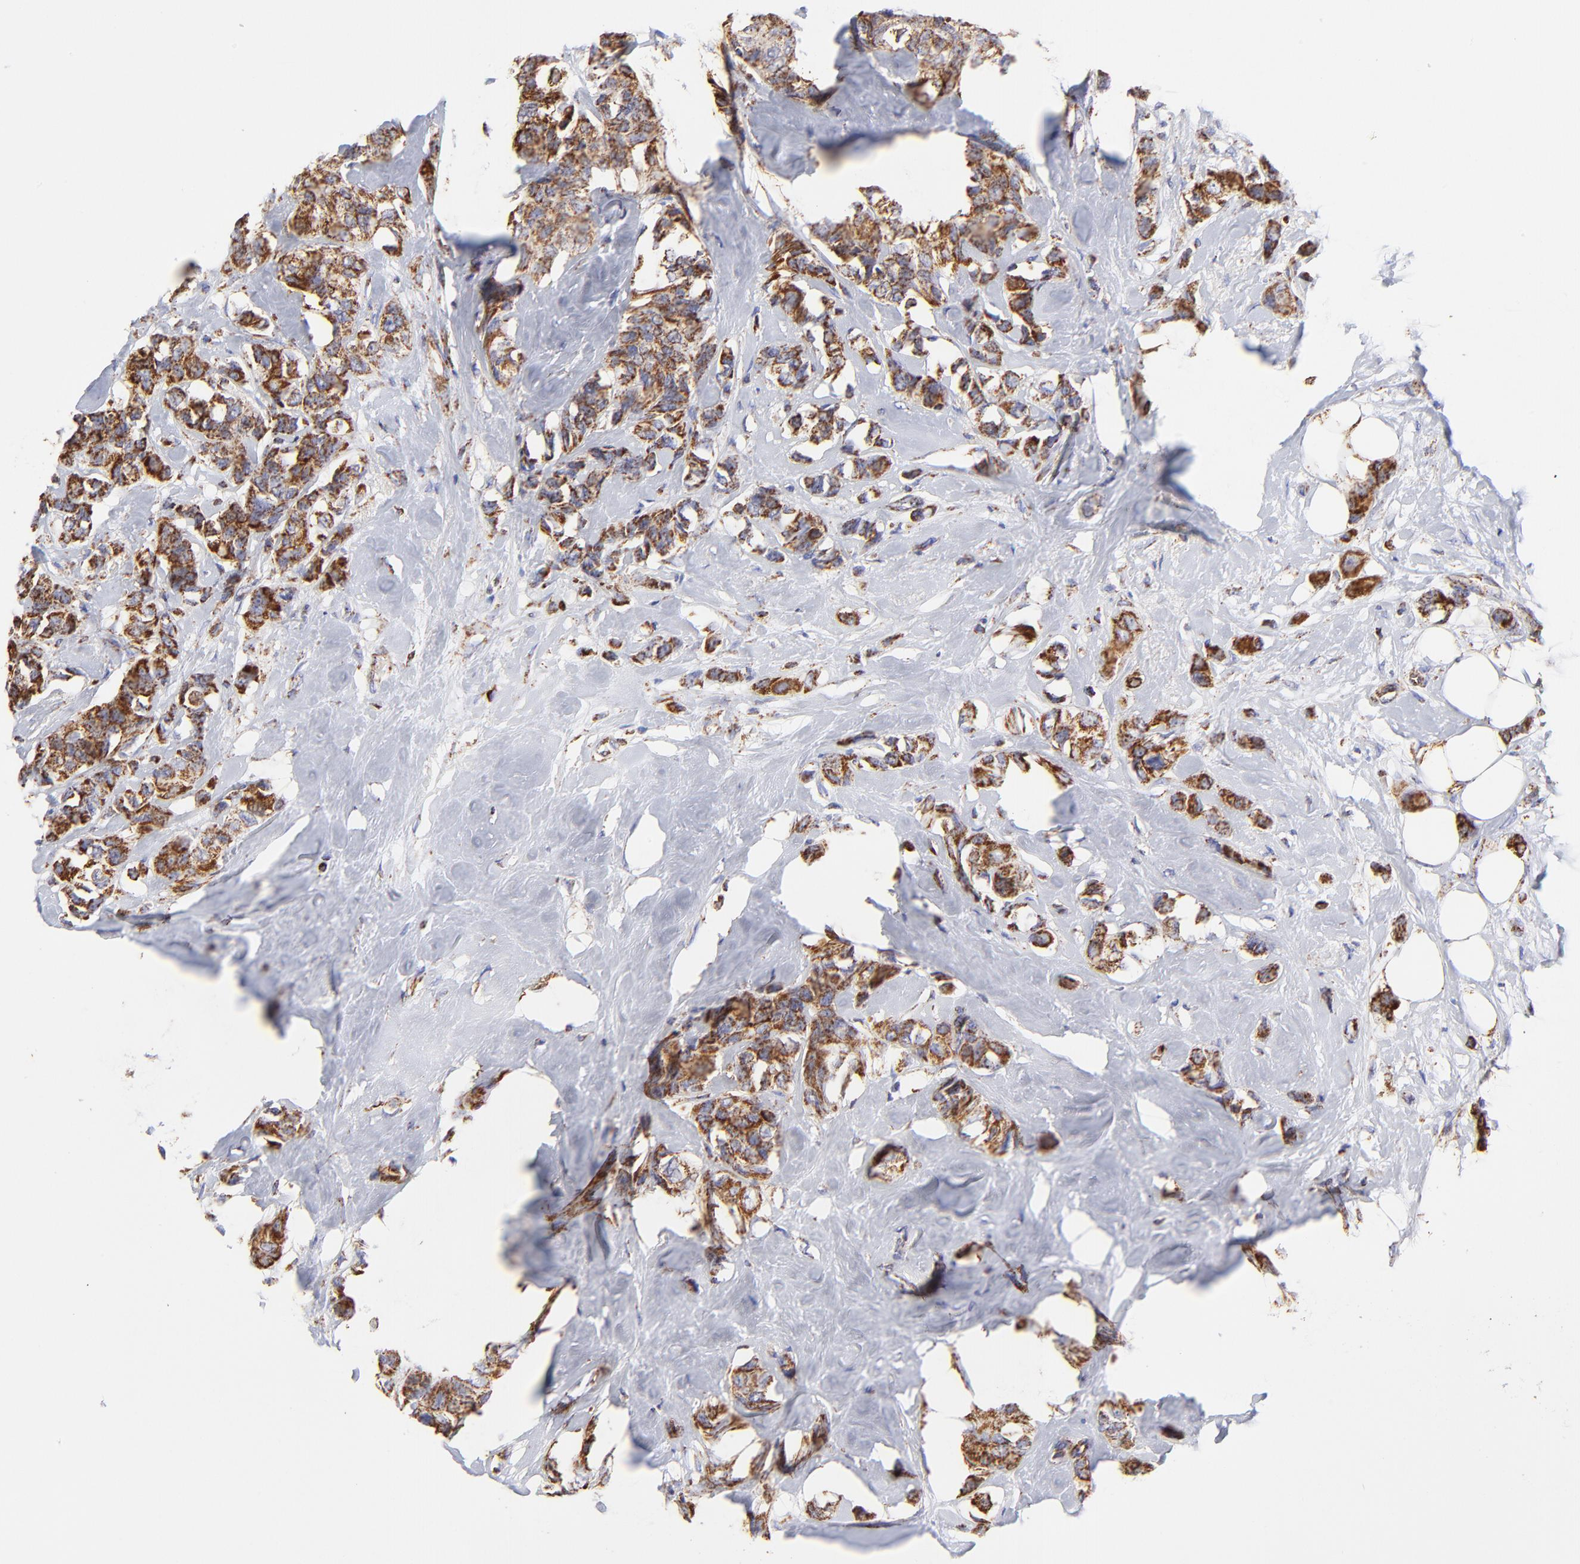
{"staining": {"intensity": "moderate", "quantity": ">75%", "location": "cytoplasmic/membranous"}, "tissue": "breast cancer", "cell_type": "Tumor cells", "image_type": "cancer", "snomed": [{"axis": "morphology", "description": "Duct carcinoma"}, {"axis": "topography", "description": "Breast"}], "caption": "Tumor cells show medium levels of moderate cytoplasmic/membranous expression in about >75% of cells in breast cancer (invasive ductal carcinoma). (brown staining indicates protein expression, while blue staining denotes nuclei).", "gene": "ECH1", "patient": {"sex": "female", "age": 51}}